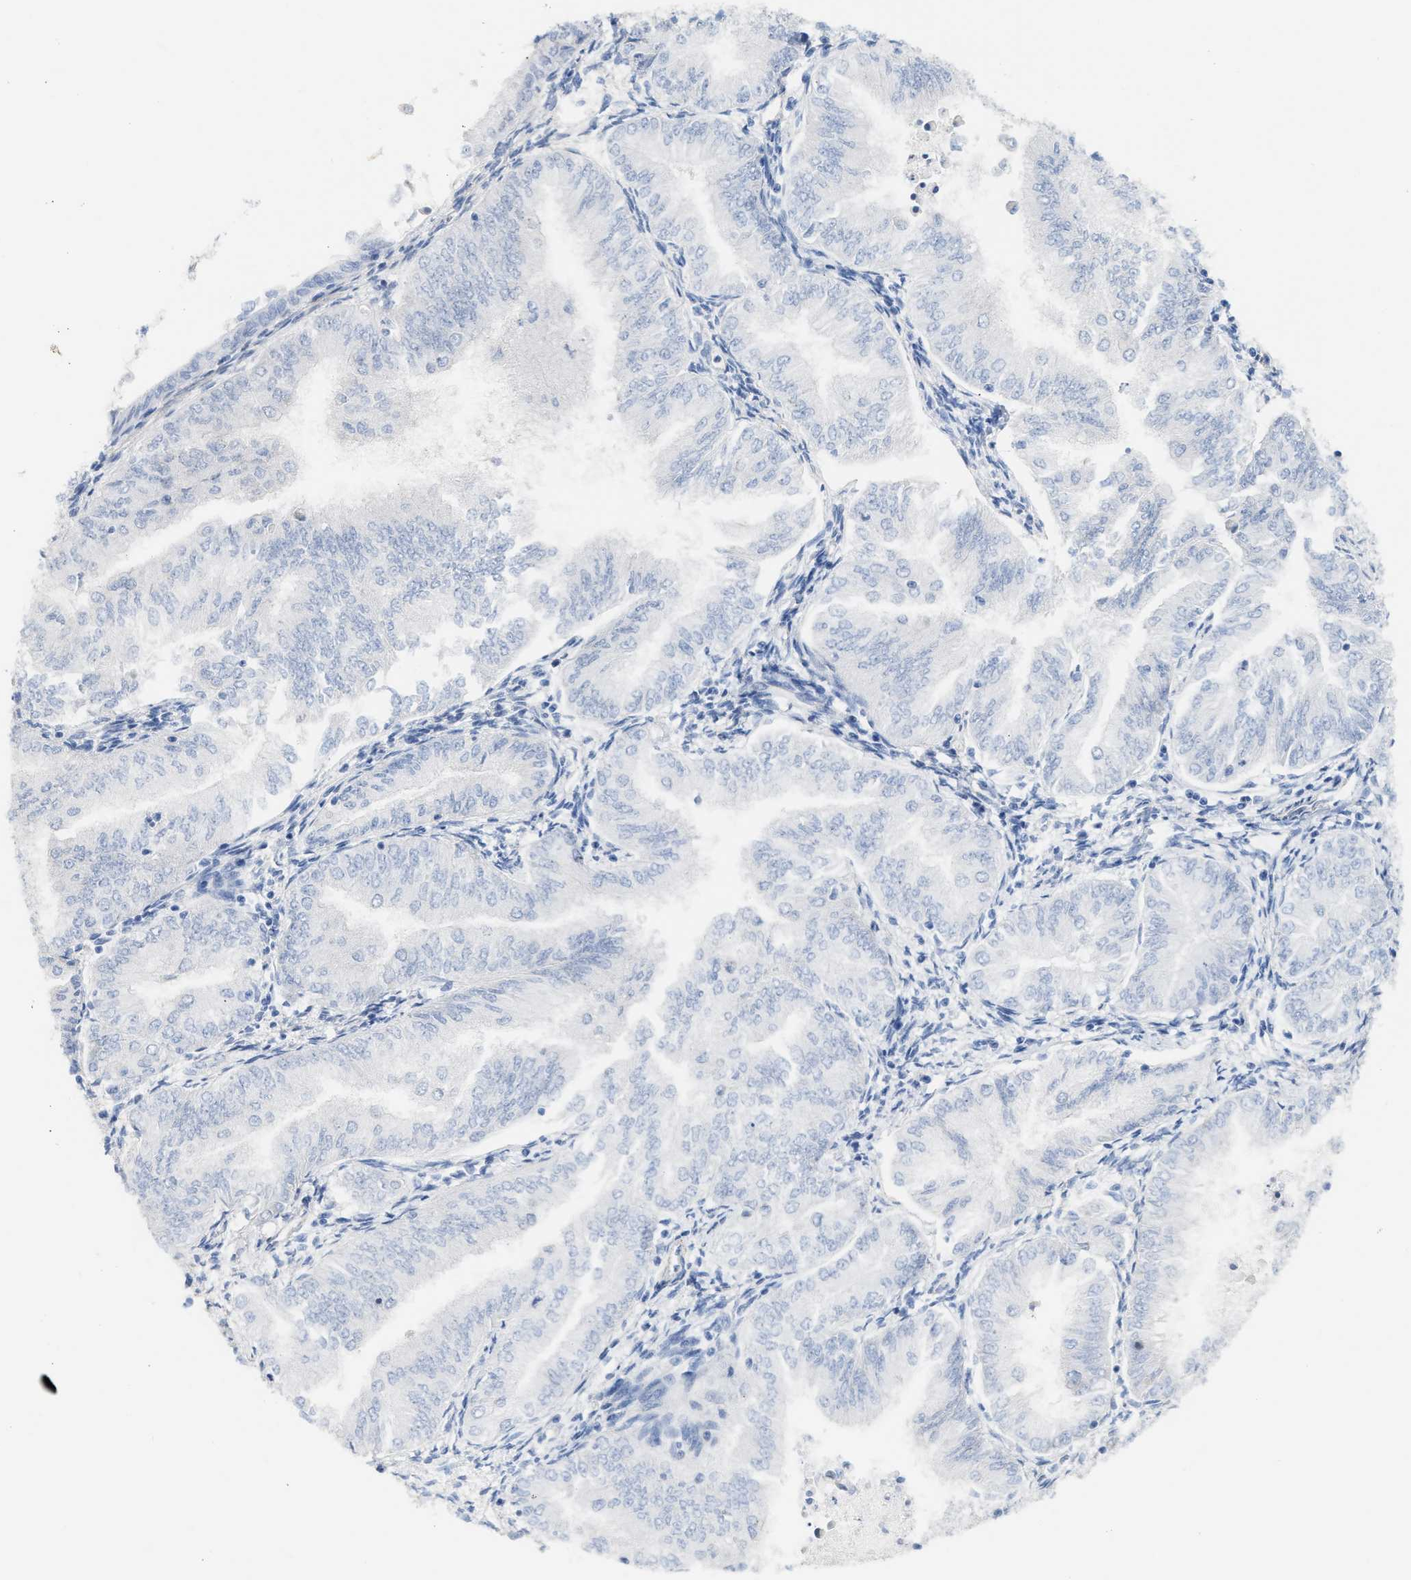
{"staining": {"intensity": "negative", "quantity": "none", "location": "none"}, "tissue": "endometrial cancer", "cell_type": "Tumor cells", "image_type": "cancer", "snomed": [{"axis": "morphology", "description": "Adenocarcinoma, NOS"}, {"axis": "topography", "description": "Endometrium"}], "caption": "Immunohistochemical staining of endometrial cancer displays no significant staining in tumor cells.", "gene": "FHL1", "patient": {"sex": "female", "age": 53}}